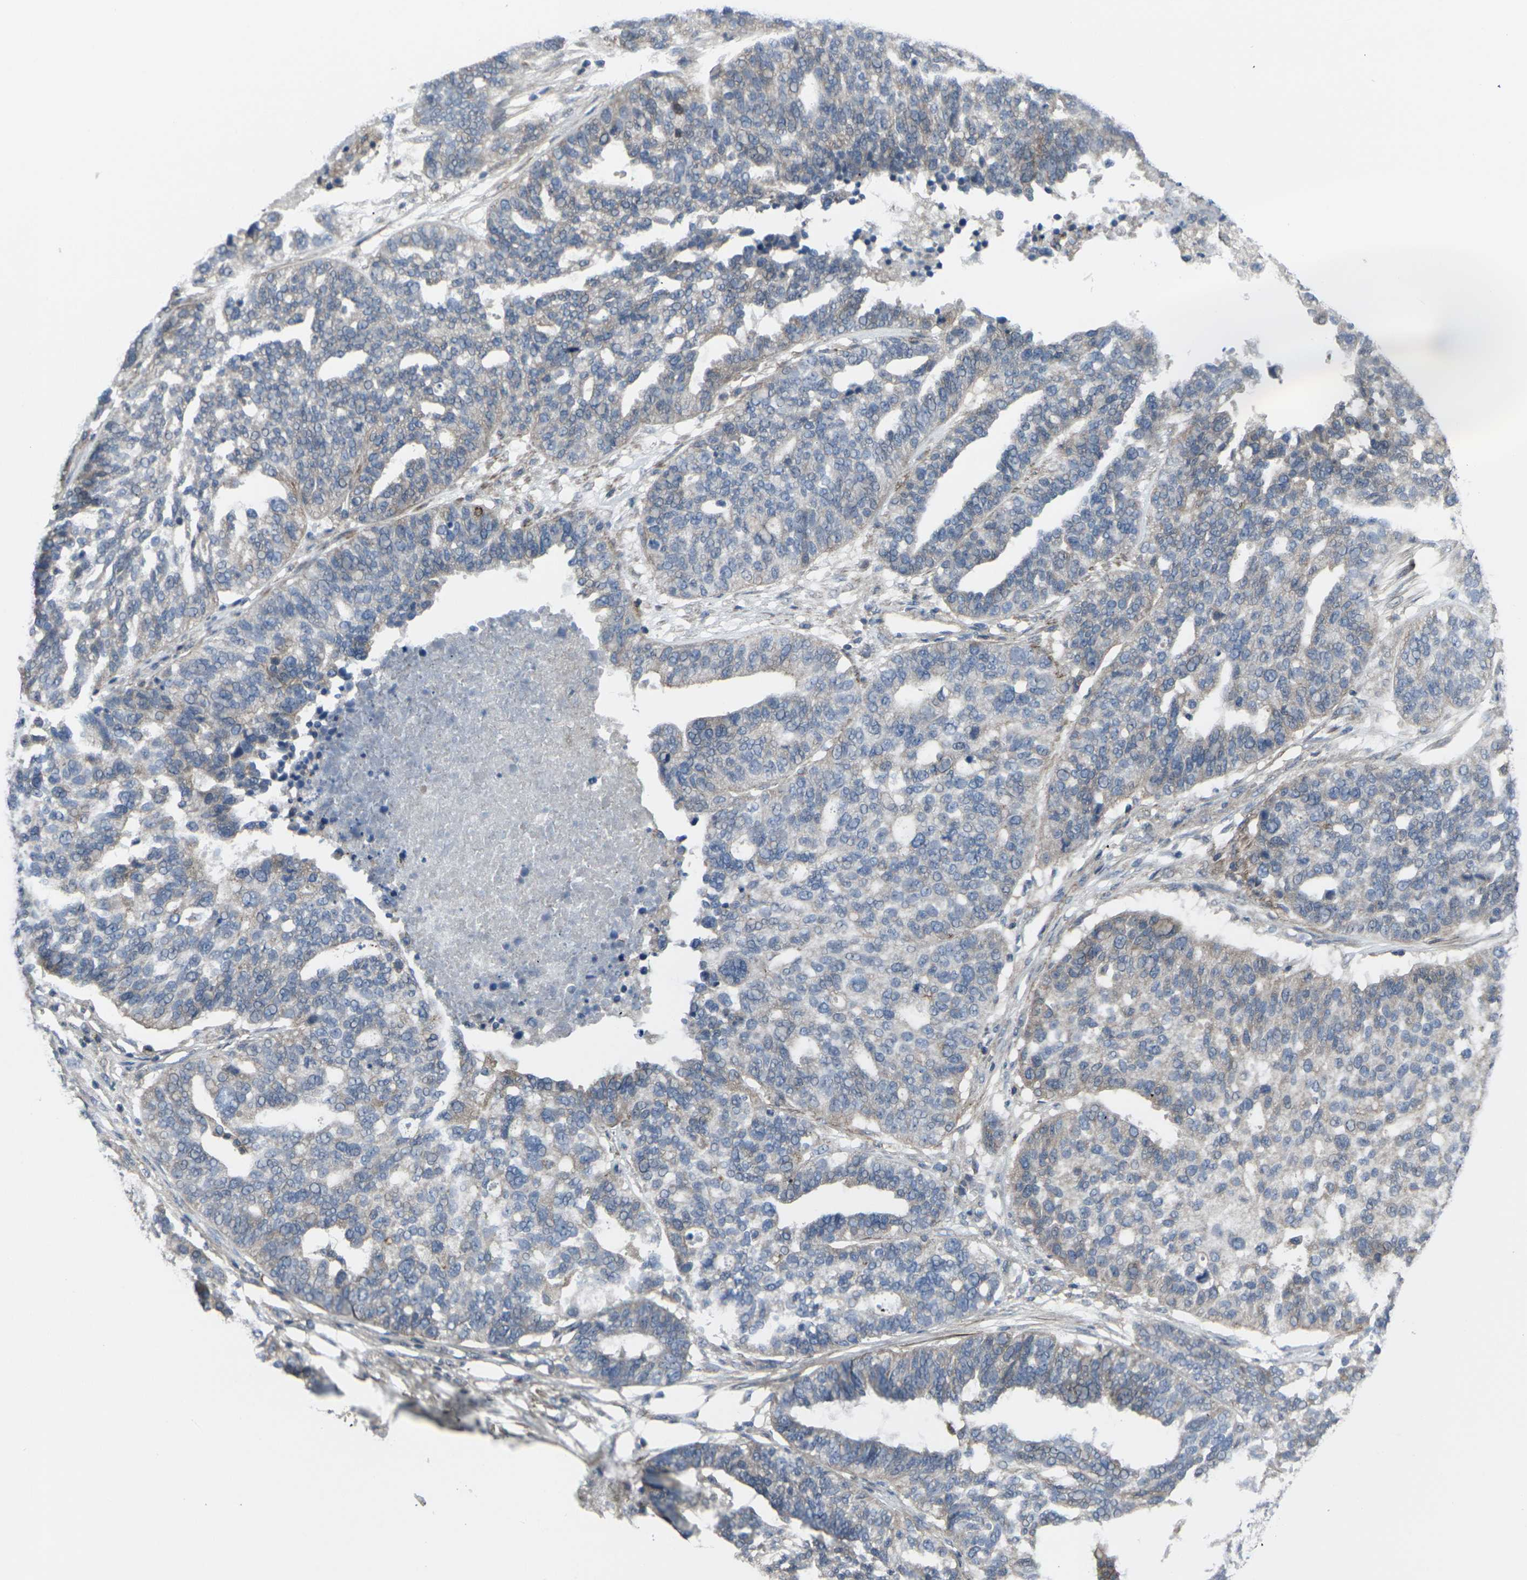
{"staining": {"intensity": "weak", "quantity": "<25%", "location": "cytoplasmic/membranous"}, "tissue": "ovarian cancer", "cell_type": "Tumor cells", "image_type": "cancer", "snomed": [{"axis": "morphology", "description": "Cystadenocarcinoma, serous, NOS"}, {"axis": "topography", "description": "Ovary"}], "caption": "Micrograph shows no significant protein staining in tumor cells of ovarian cancer.", "gene": "CCR10", "patient": {"sex": "female", "age": 59}}